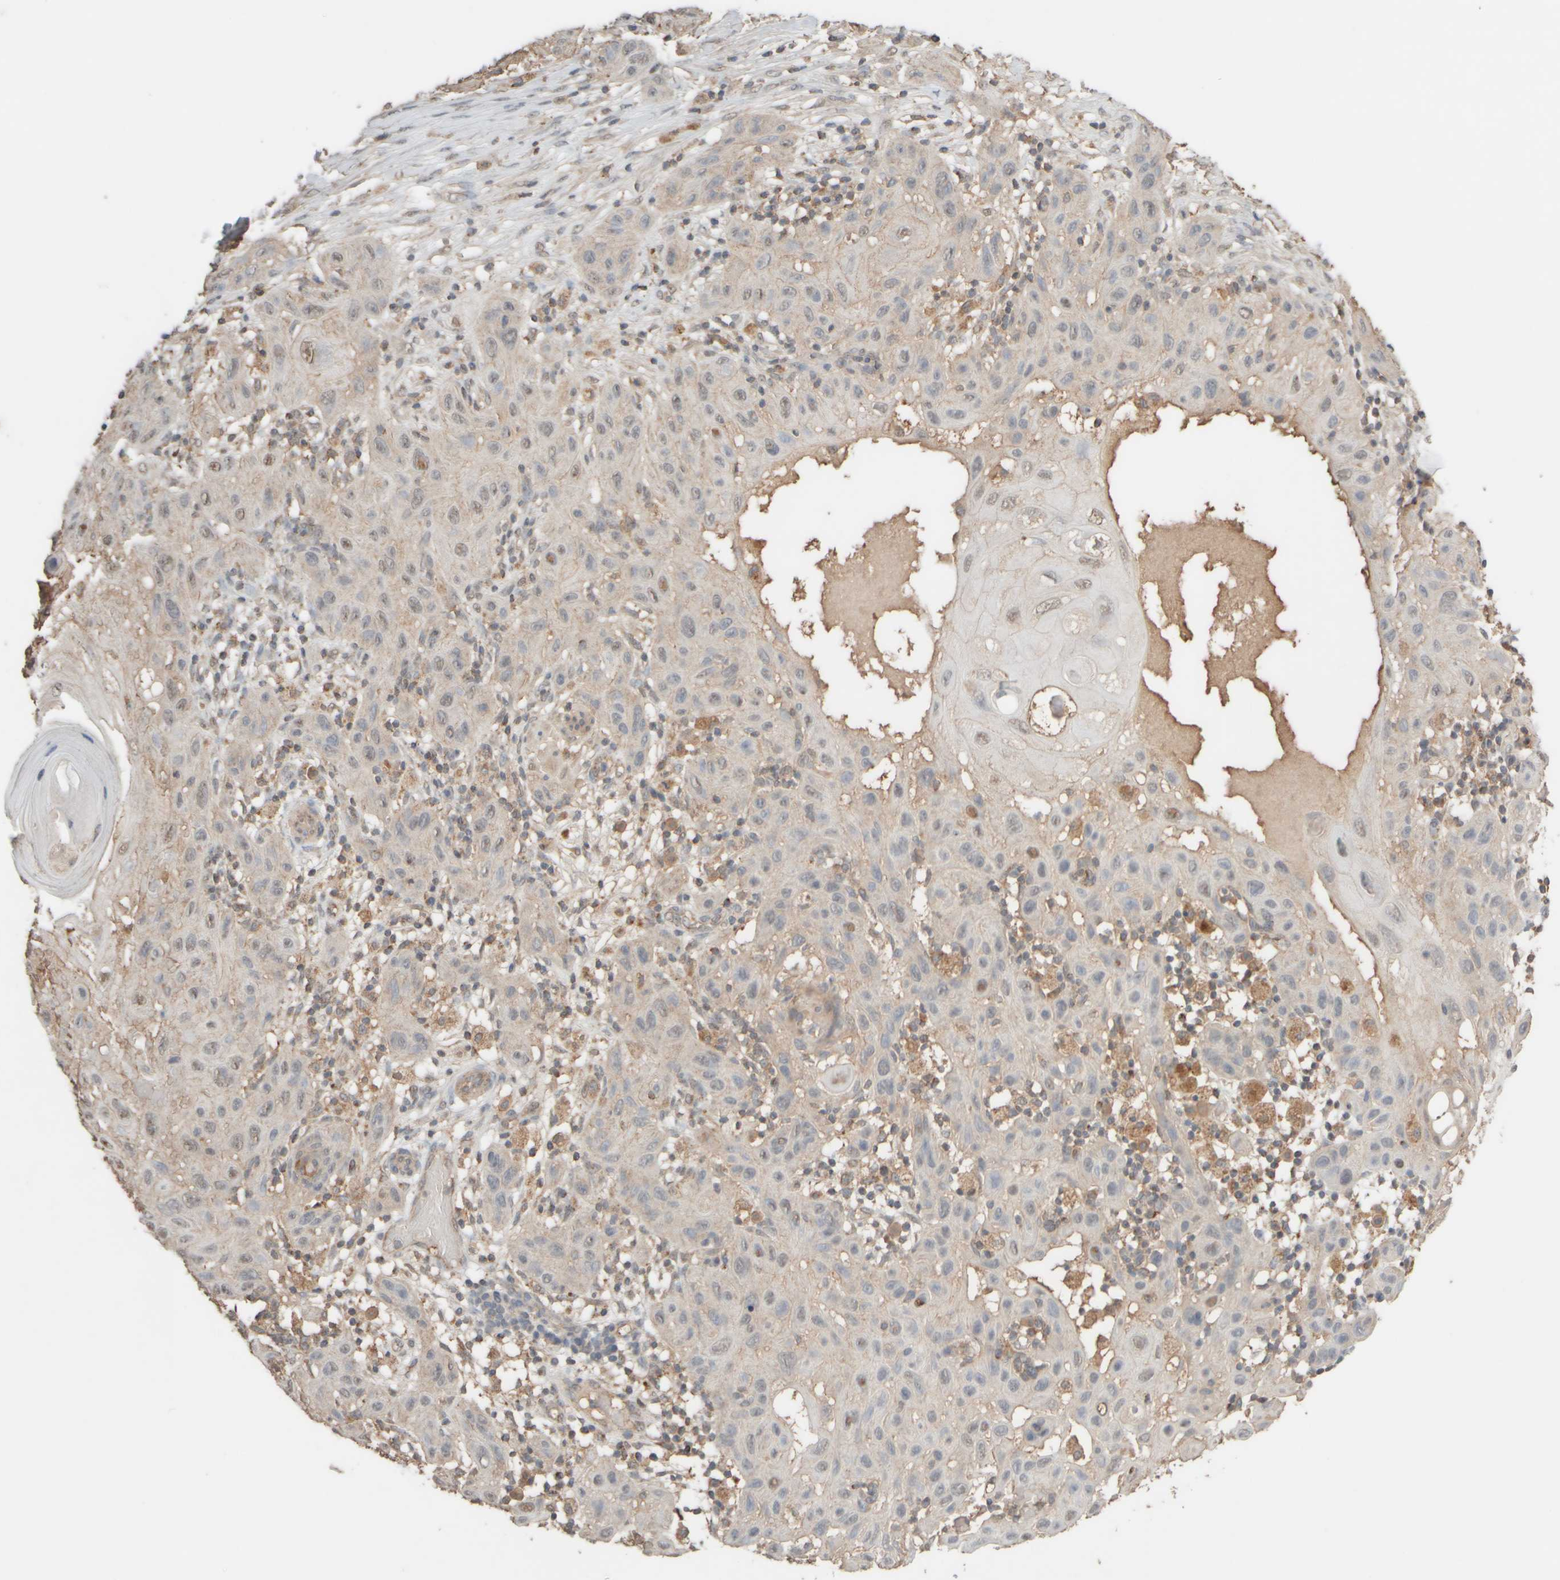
{"staining": {"intensity": "weak", "quantity": "25%-75%", "location": "cytoplasmic/membranous"}, "tissue": "skin cancer", "cell_type": "Tumor cells", "image_type": "cancer", "snomed": [{"axis": "morphology", "description": "Squamous cell carcinoma, NOS"}, {"axis": "topography", "description": "Skin"}], "caption": "IHC photomicrograph of human skin cancer stained for a protein (brown), which exhibits low levels of weak cytoplasmic/membranous staining in about 25%-75% of tumor cells.", "gene": "EIF2B3", "patient": {"sex": "female", "age": 96}}